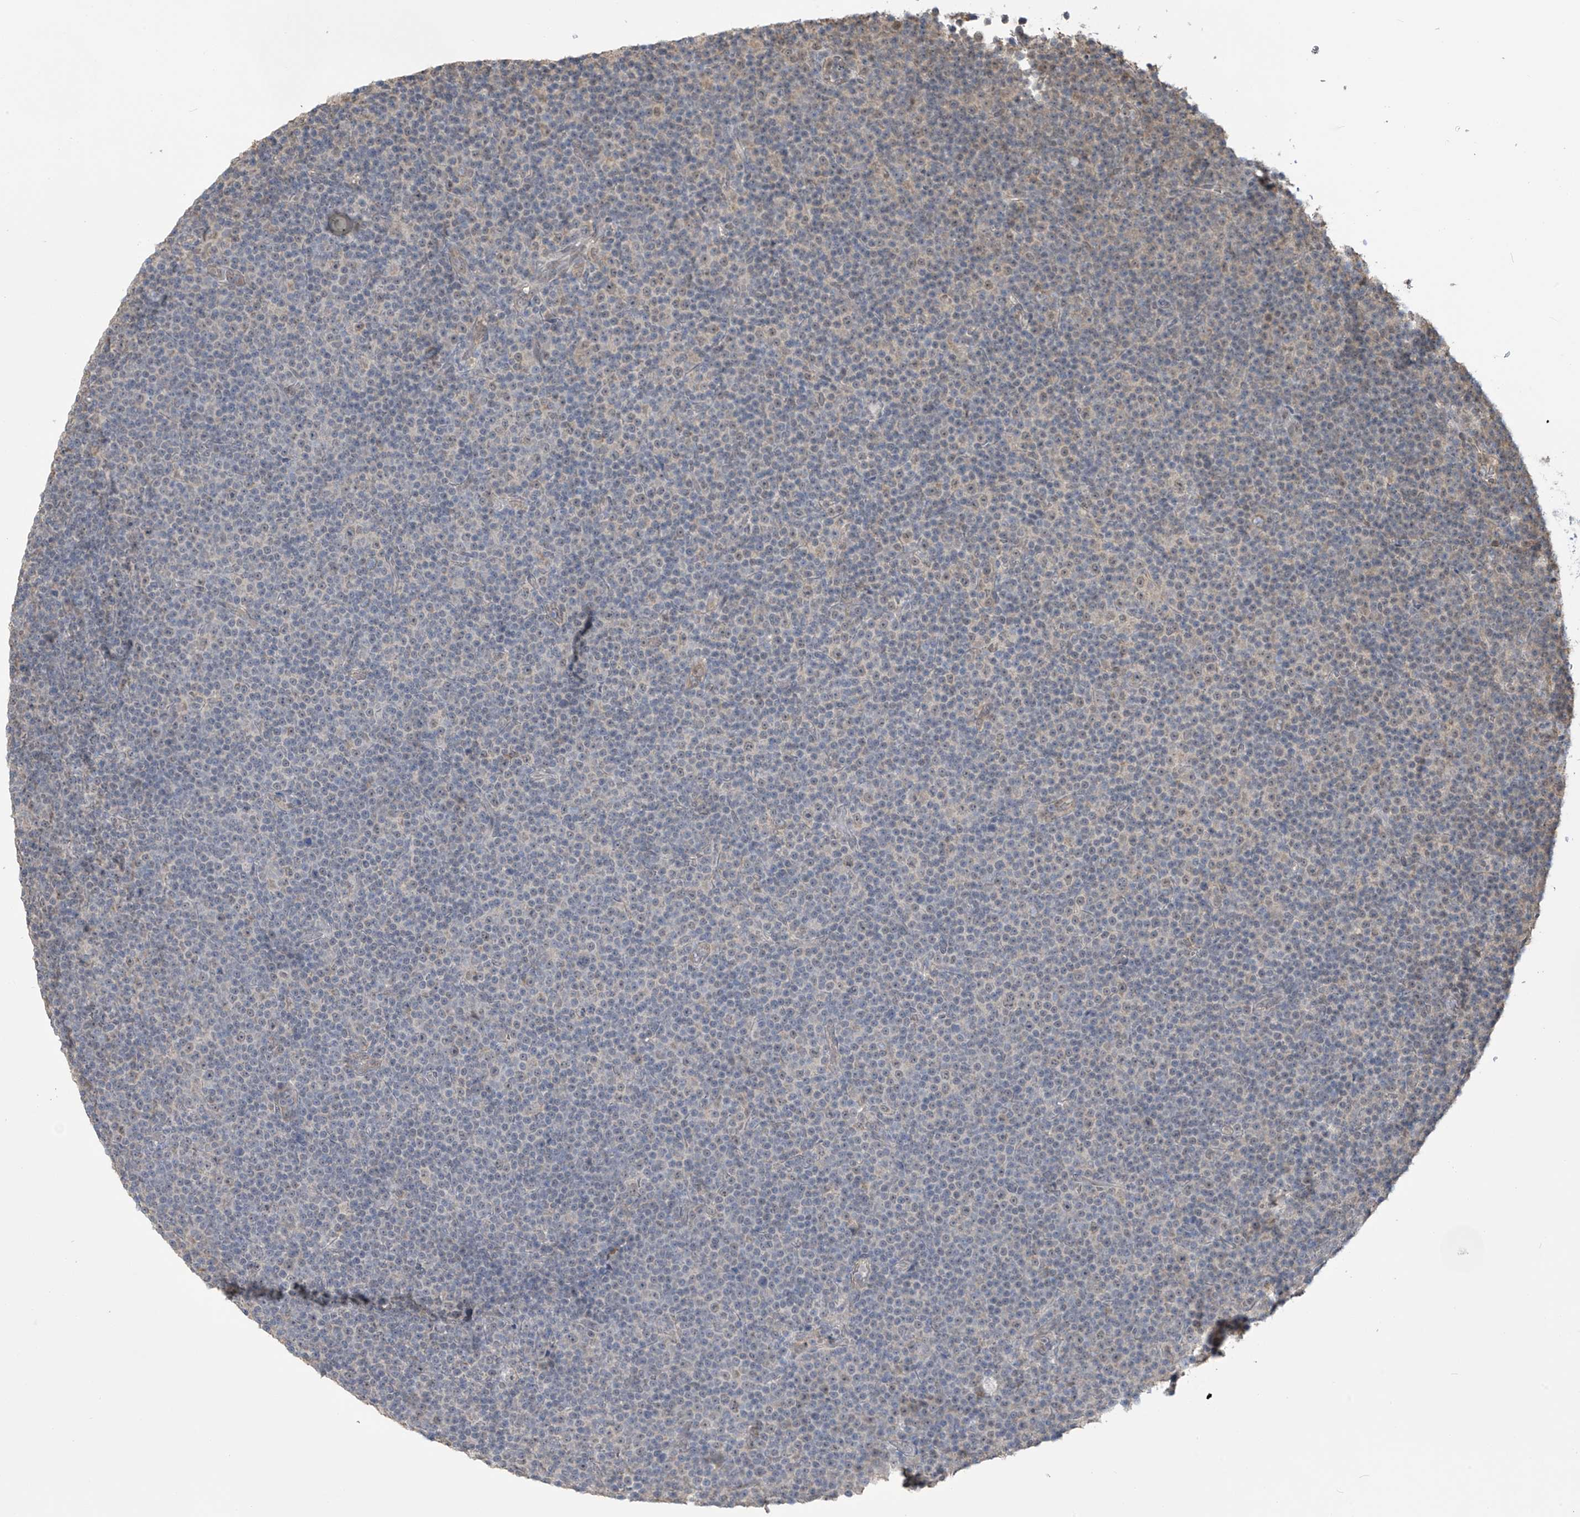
{"staining": {"intensity": "weak", "quantity": "<25%", "location": "nuclear"}, "tissue": "lymphoma", "cell_type": "Tumor cells", "image_type": "cancer", "snomed": [{"axis": "morphology", "description": "Malignant lymphoma, non-Hodgkin's type, Low grade"}, {"axis": "topography", "description": "Lymph node"}], "caption": "Immunohistochemical staining of low-grade malignant lymphoma, non-Hodgkin's type shows no significant positivity in tumor cells.", "gene": "KIAA1522", "patient": {"sex": "female", "age": 67}}